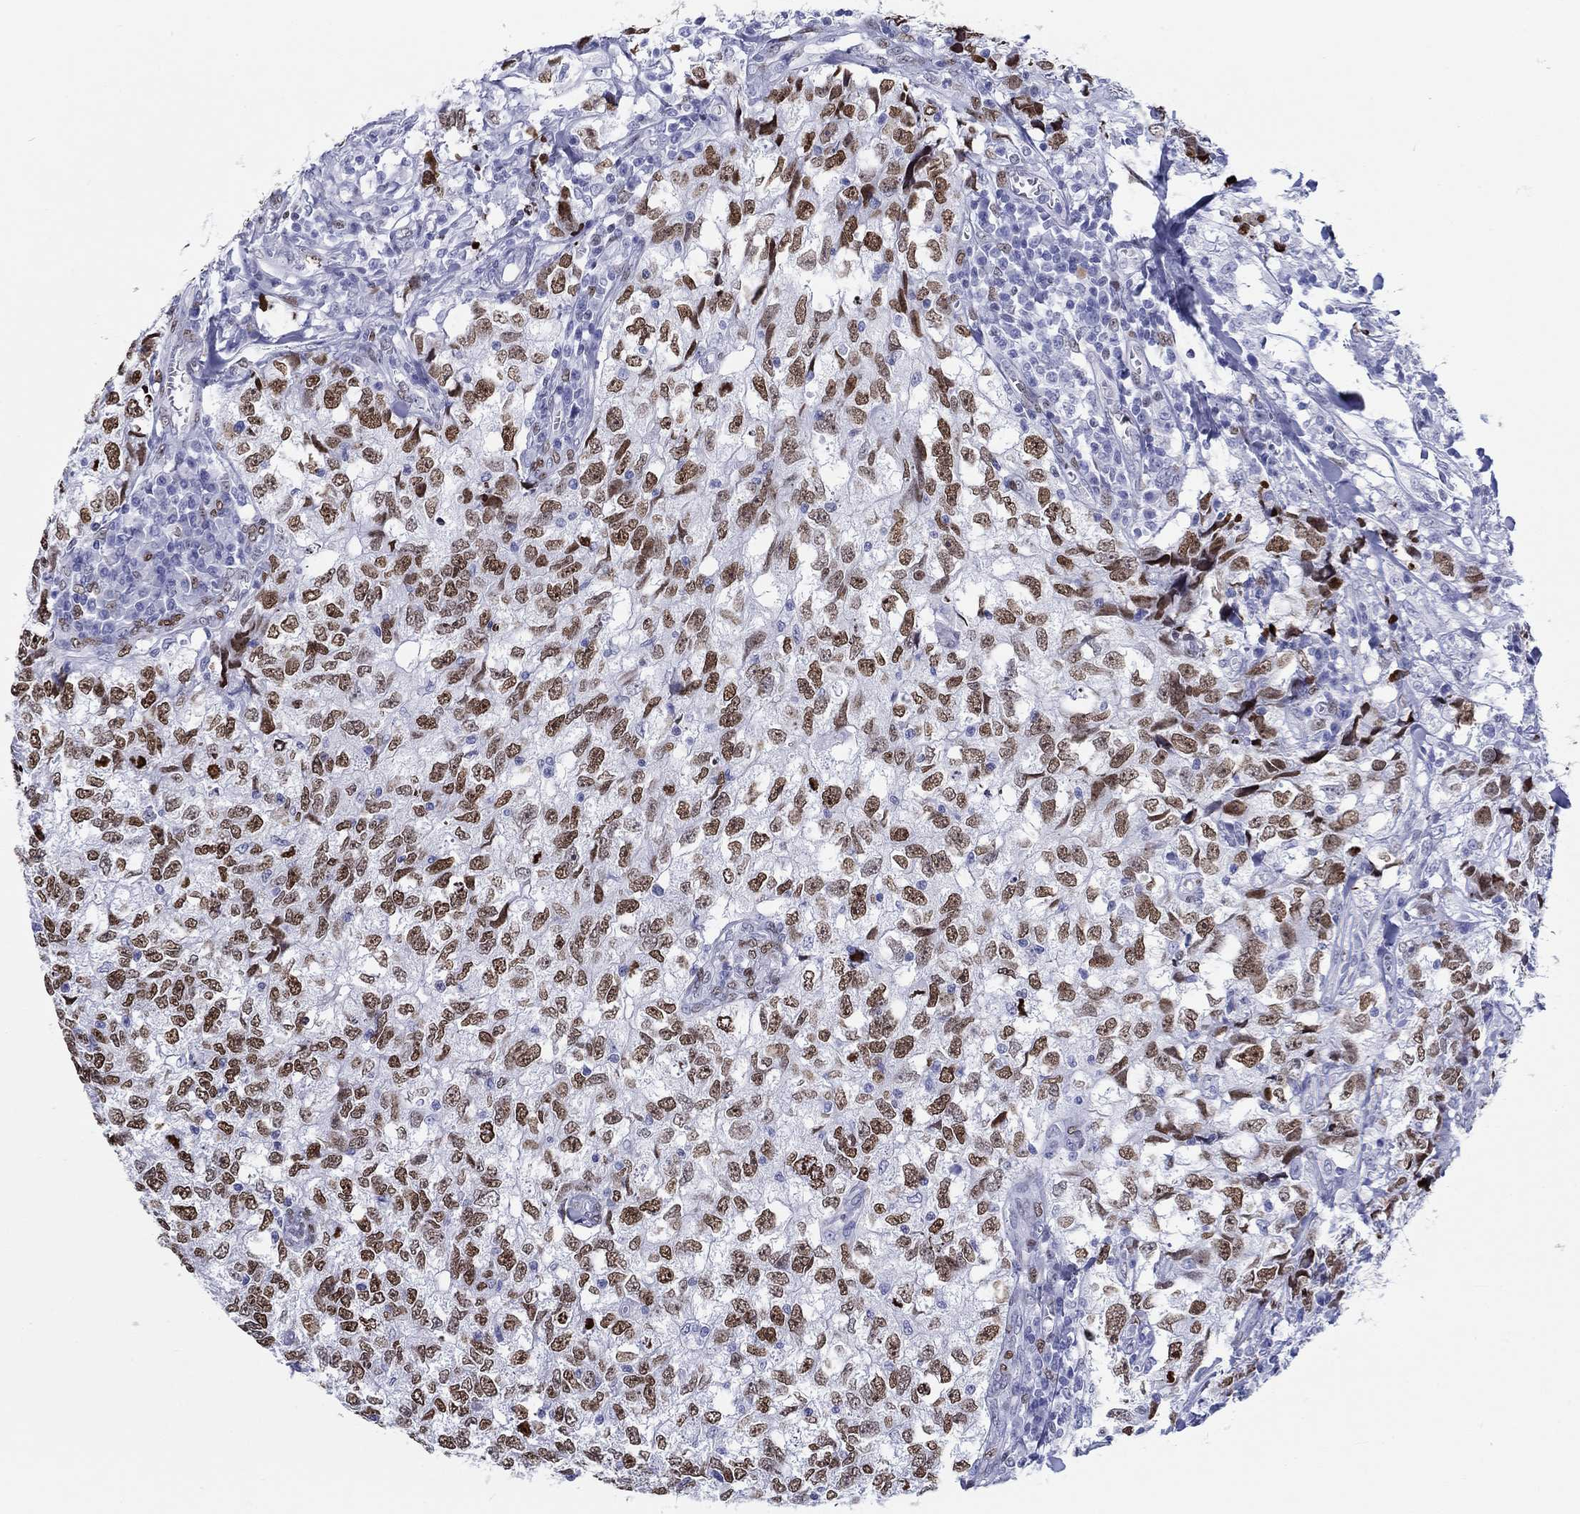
{"staining": {"intensity": "moderate", "quantity": ">75%", "location": "nuclear"}, "tissue": "breast cancer", "cell_type": "Tumor cells", "image_type": "cancer", "snomed": [{"axis": "morphology", "description": "Duct carcinoma"}, {"axis": "topography", "description": "Breast"}], "caption": "Immunohistochemical staining of human breast cancer reveals medium levels of moderate nuclear positivity in about >75% of tumor cells.", "gene": "H1-1", "patient": {"sex": "female", "age": 30}}